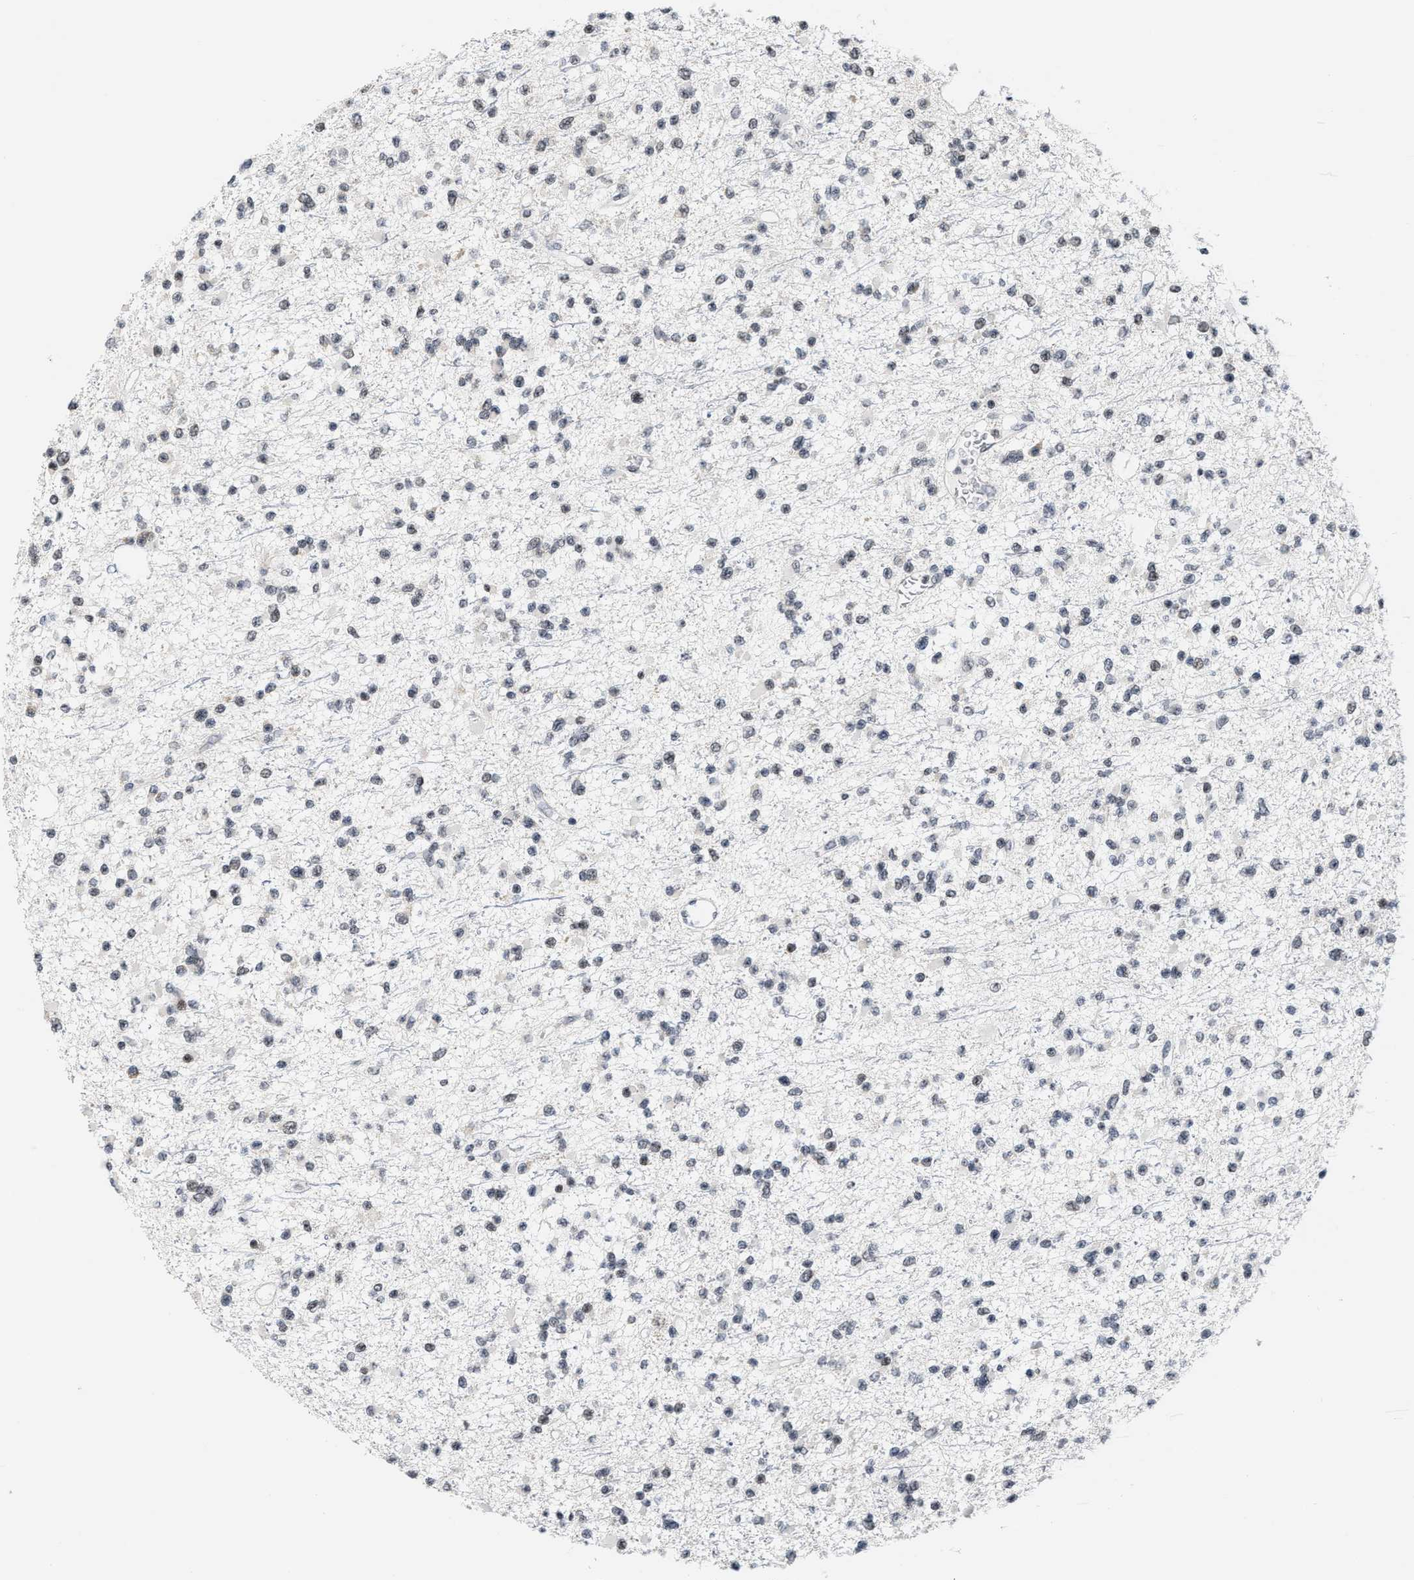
{"staining": {"intensity": "weak", "quantity": "<25%", "location": "nuclear"}, "tissue": "glioma", "cell_type": "Tumor cells", "image_type": "cancer", "snomed": [{"axis": "morphology", "description": "Glioma, malignant, Low grade"}, {"axis": "topography", "description": "Brain"}], "caption": "This is an immunohistochemistry (IHC) photomicrograph of low-grade glioma (malignant). There is no staining in tumor cells.", "gene": "ANKRD6", "patient": {"sex": "female", "age": 22}}